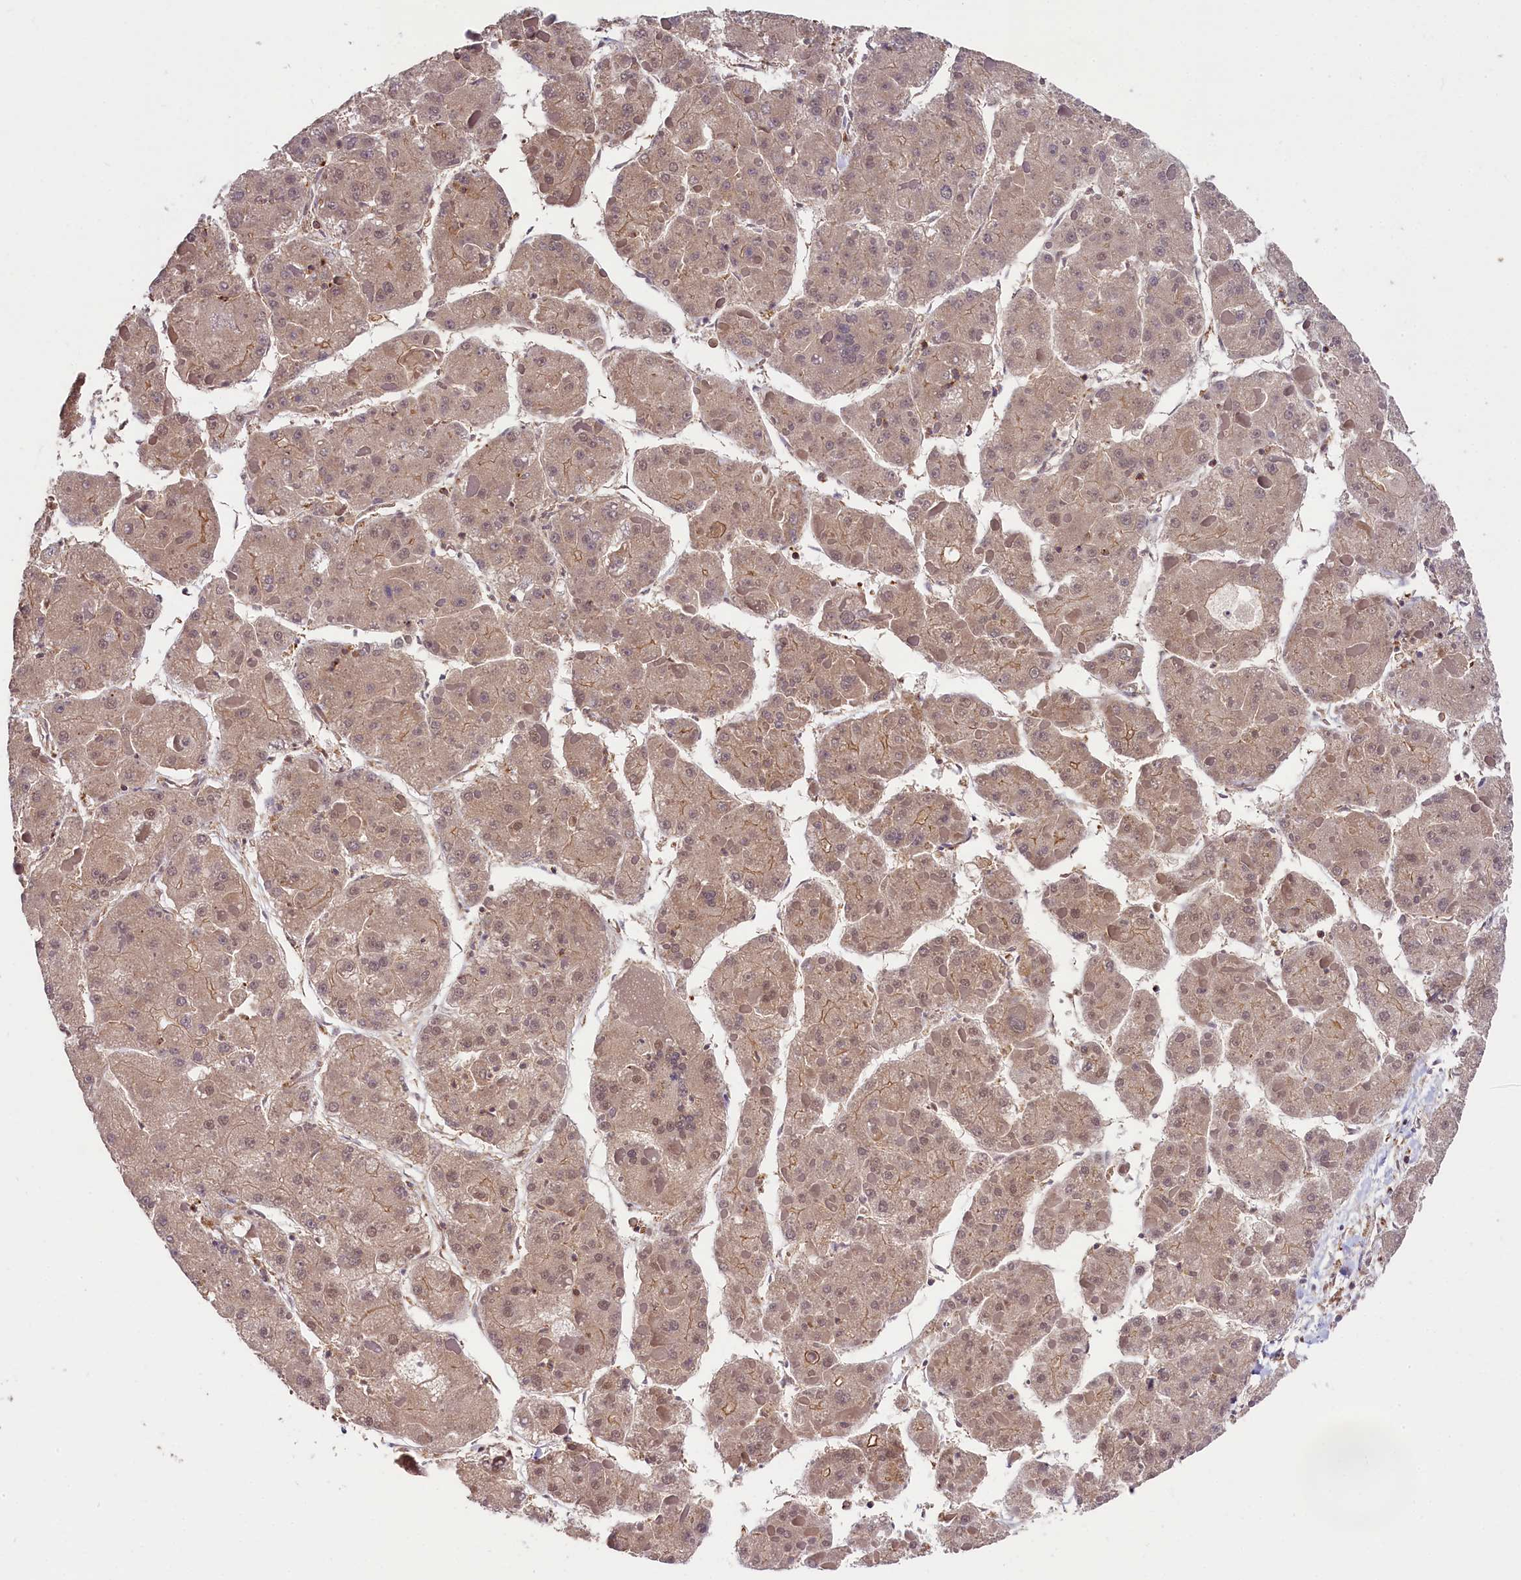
{"staining": {"intensity": "weak", "quantity": "25%-75%", "location": "cytoplasmic/membranous,nuclear"}, "tissue": "liver cancer", "cell_type": "Tumor cells", "image_type": "cancer", "snomed": [{"axis": "morphology", "description": "Carcinoma, Hepatocellular, NOS"}, {"axis": "topography", "description": "Liver"}], "caption": "Immunohistochemistry (IHC) staining of hepatocellular carcinoma (liver), which exhibits low levels of weak cytoplasmic/membranous and nuclear expression in approximately 25%-75% of tumor cells indicating weak cytoplasmic/membranous and nuclear protein staining. The staining was performed using DAB (brown) for protein detection and nuclei were counterstained in hematoxylin (blue).", "gene": "SKIDA1", "patient": {"sex": "female", "age": 73}}